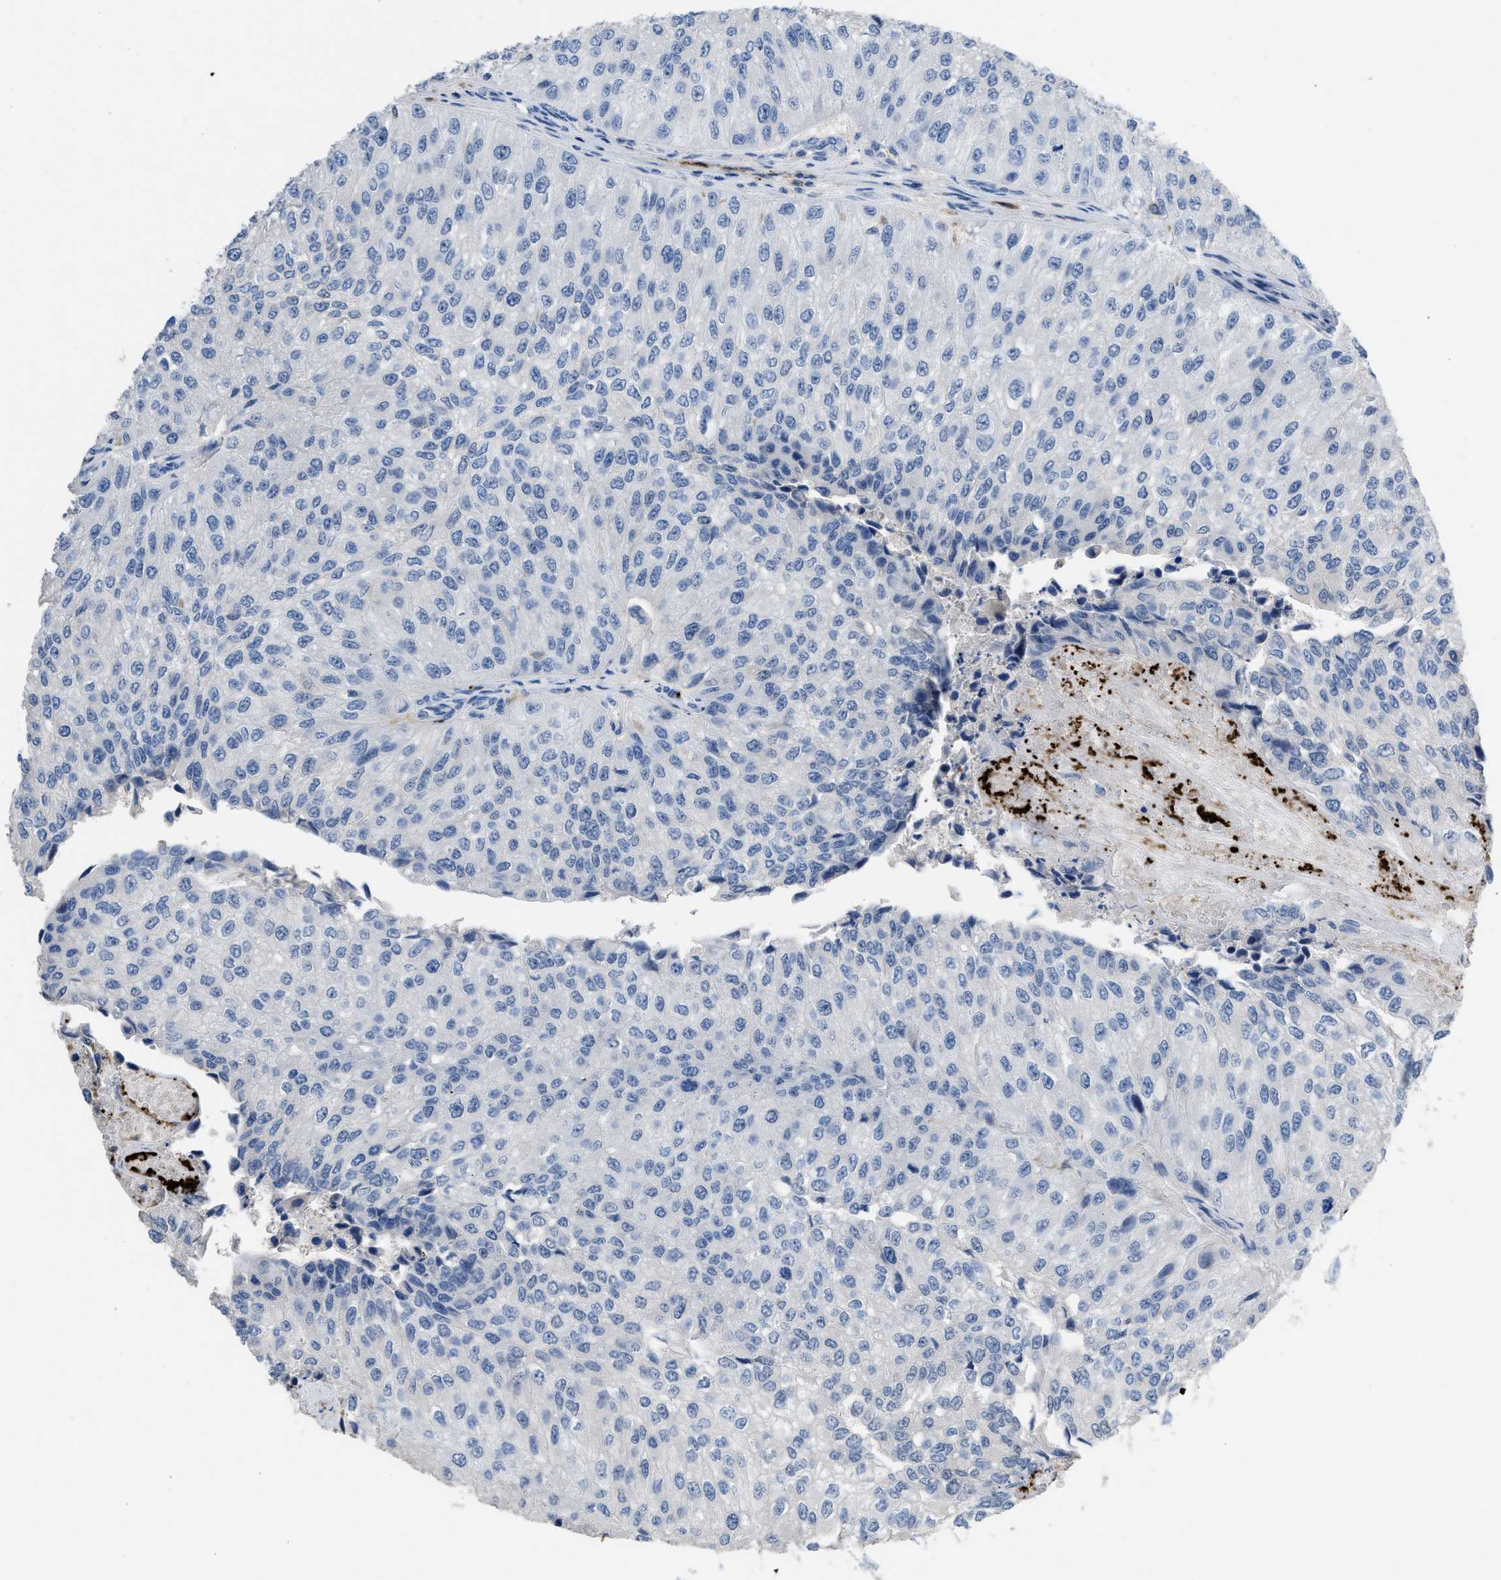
{"staining": {"intensity": "negative", "quantity": "none", "location": "none"}, "tissue": "urothelial cancer", "cell_type": "Tumor cells", "image_type": "cancer", "snomed": [{"axis": "morphology", "description": "Urothelial carcinoma, High grade"}, {"axis": "topography", "description": "Kidney"}, {"axis": "topography", "description": "Urinary bladder"}], "caption": "High magnification brightfield microscopy of high-grade urothelial carcinoma stained with DAB (brown) and counterstained with hematoxylin (blue): tumor cells show no significant expression. (Stains: DAB (3,3'-diaminobenzidine) immunohistochemistry with hematoxylin counter stain, Microscopy: brightfield microscopy at high magnification).", "gene": "FGF18", "patient": {"sex": "male", "age": 77}}